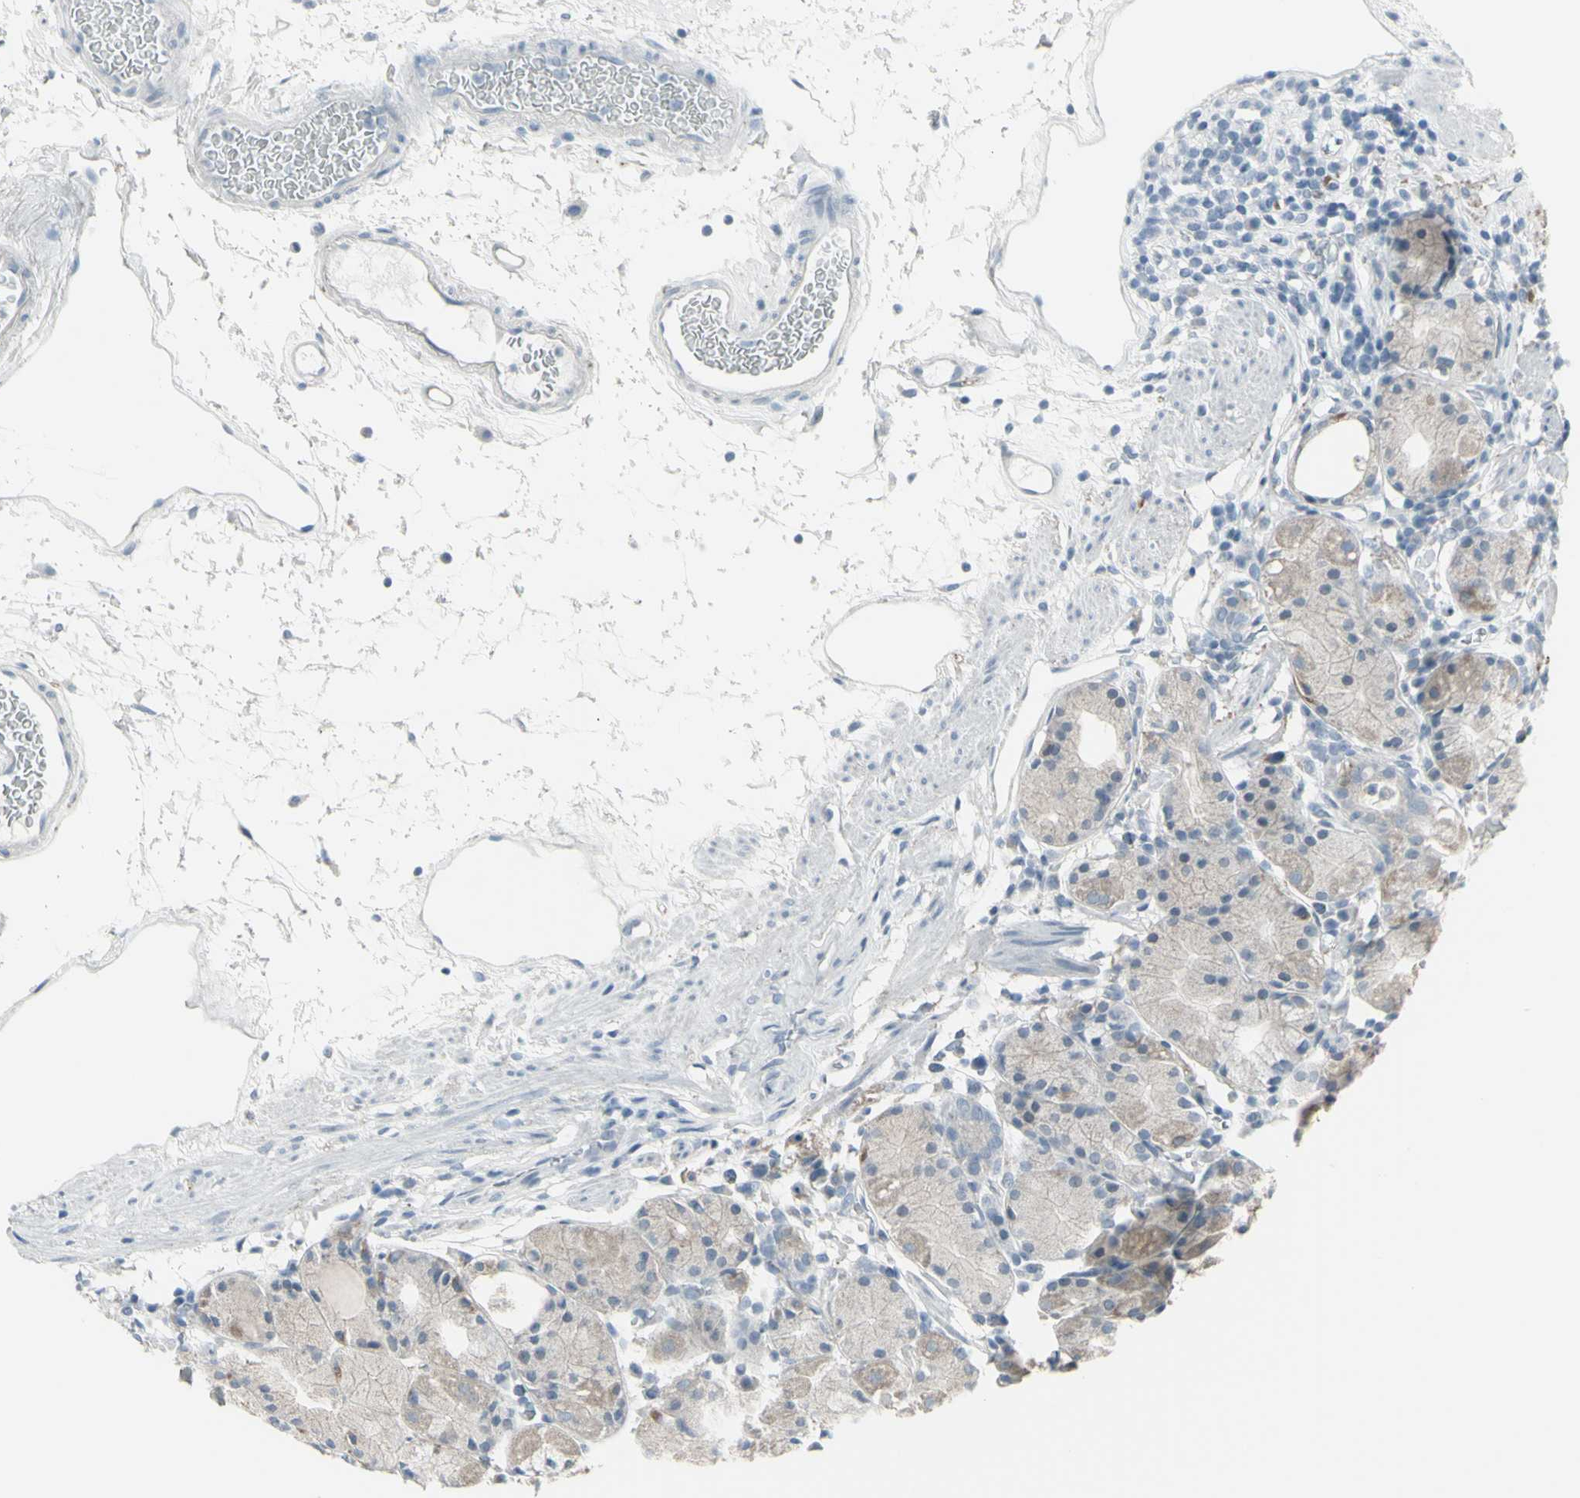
{"staining": {"intensity": "weak", "quantity": ">75%", "location": "cytoplasmic/membranous"}, "tissue": "stomach", "cell_type": "Glandular cells", "image_type": "normal", "snomed": [{"axis": "morphology", "description": "Normal tissue, NOS"}, {"axis": "topography", "description": "Stomach"}, {"axis": "topography", "description": "Stomach, lower"}], "caption": "There is low levels of weak cytoplasmic/membranous expression in glandular cells of normal stomach, as demonstrated by immunohistochemical staining (brown color).", "gene": "RAB3A", "patient": {"sex": "female", "age": 75}}